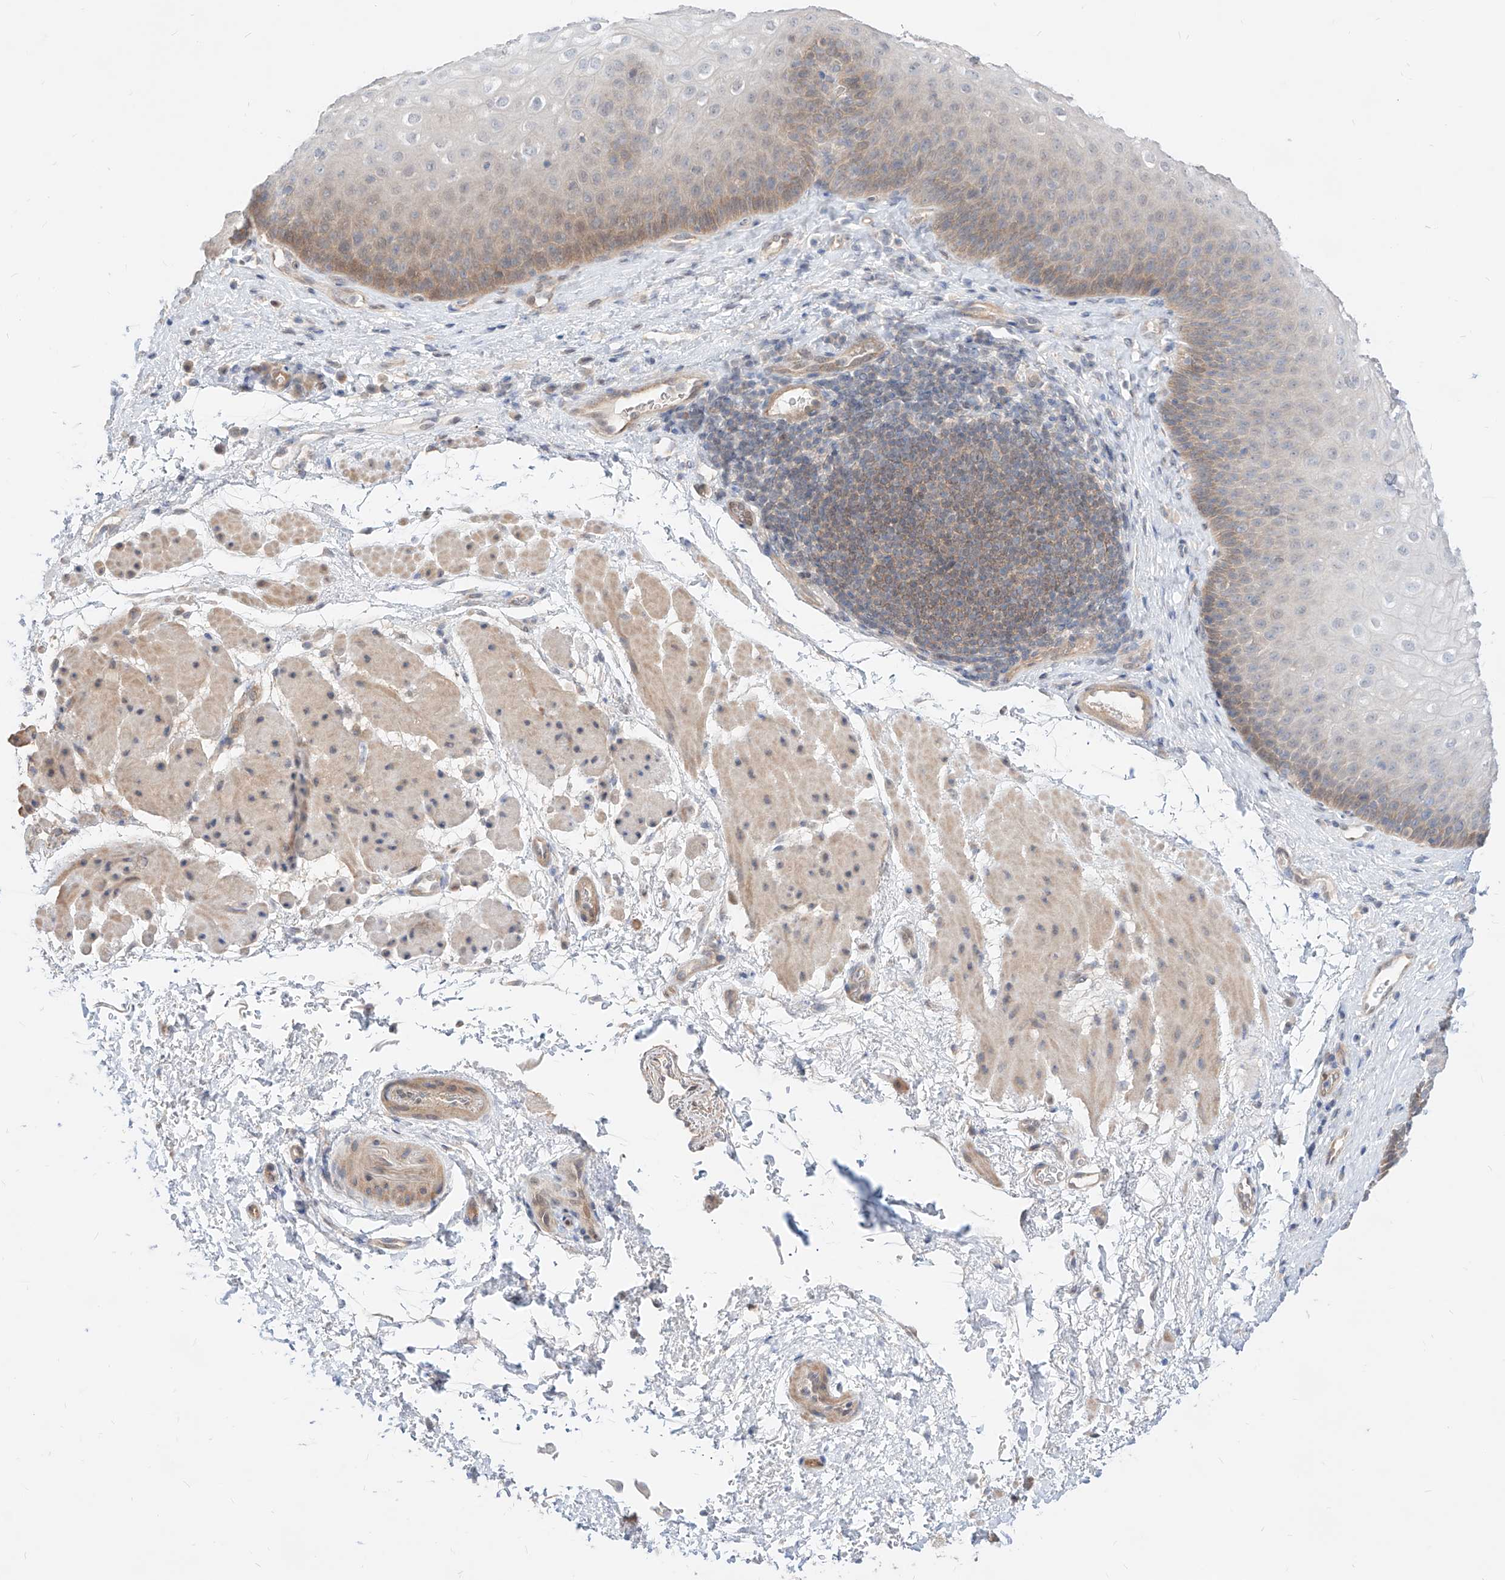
{"staining": {"intensity": "moderate", "quantity": "<25%", "location": "cytoplasmic/membranous,nuclear"}, "tissue": "esophagus", "cell_type": "Squamous epithelial cells", "image_type": "normal", "snomed": [{"axis": "morphology", "description": "Normal tissue, NOS"}, {"axis": "topography", "description": "Esophagus"}], "caption": "Protein staining by immunohistochemistry (IHC) shows moderate cytoplasmic/membranous,nuclear expression in about <25% of squamous epithelial cells in unremarkable esophagus. Using DAB (3,3'-diaminobenzidine) (brown) and hematoxylin (blue) stains, captured at high magnification using brightfield microscopy.", "gene": "TSNAX", "patient": {"sex": "female", "age": 66}}